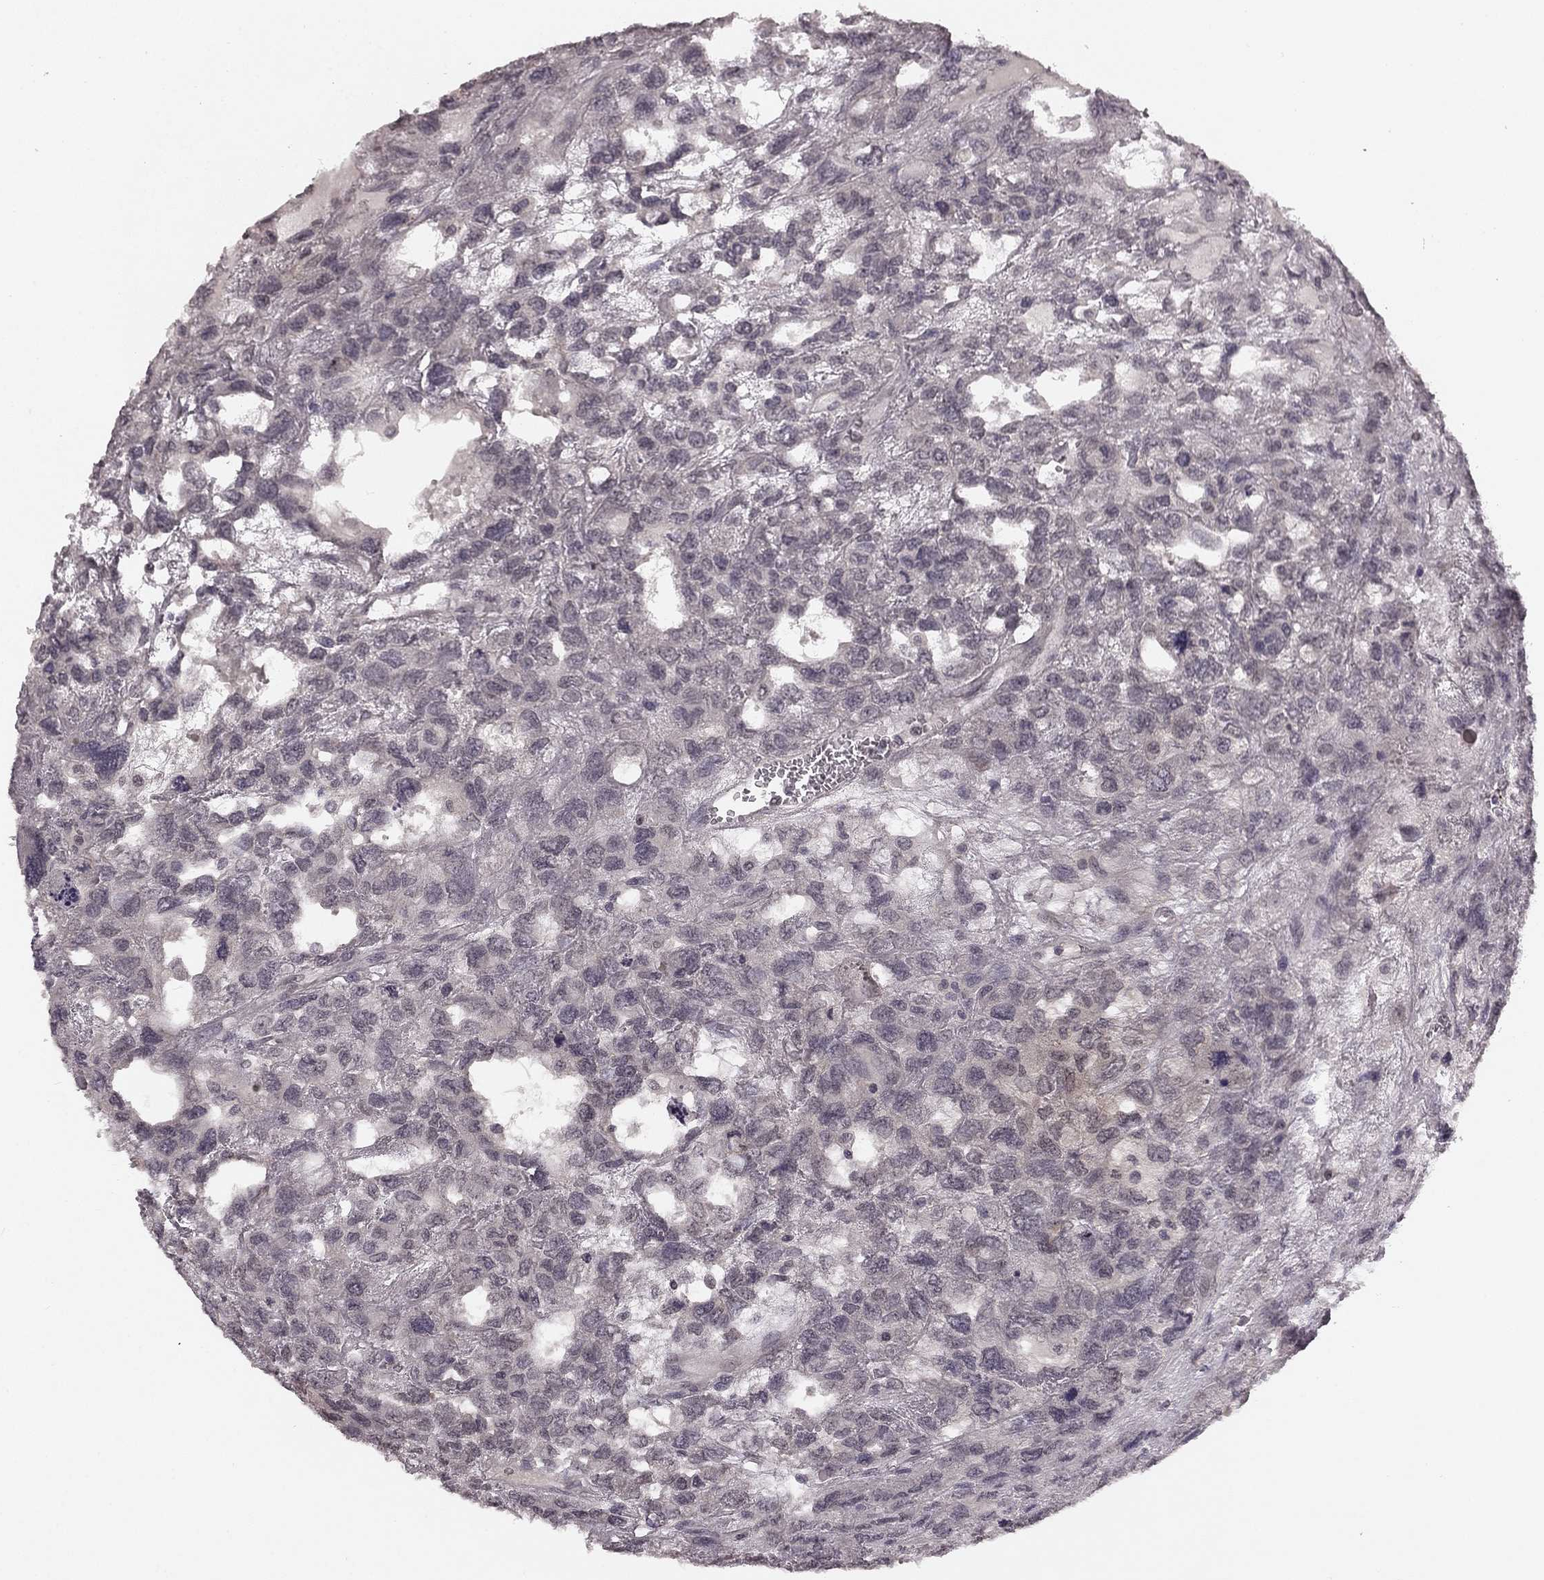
{"staining": {"intensity": "negative", "quantity": "none", "location": "none"}, "tissue": "testis cancer", "cell_type": "Tumor cells", "image_type": "cancer", "snomed": [{"axis": "morphology", "description": "Seminoma, NOS"}, {"axis": "topography", "description": "Testis"}], "caption": "Micrograph shows no significant protein positivity in tumor cells of seminoma (testis).", "gene": "HCN4", "patient": {"sex": "male", "age": 52}}